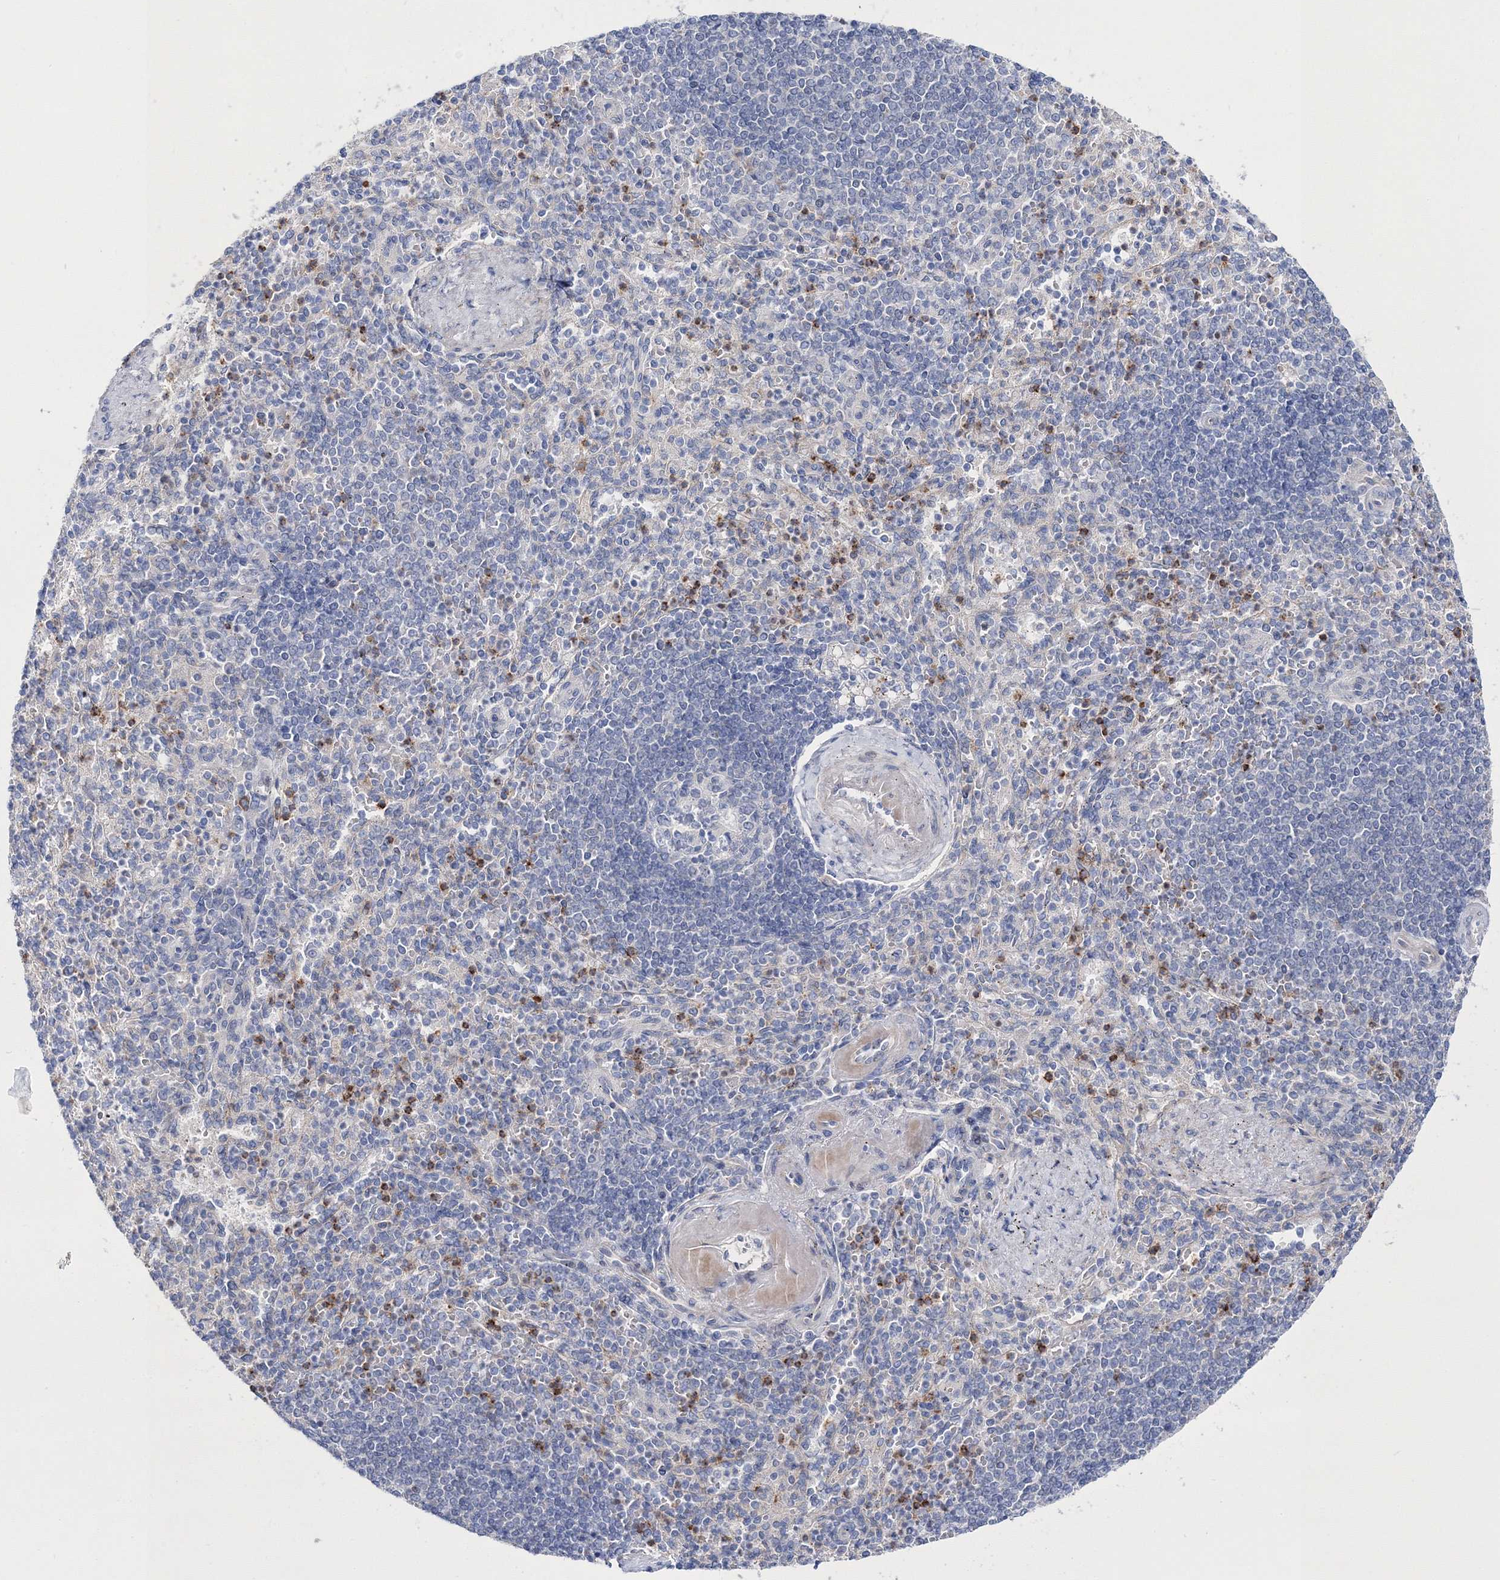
{"staining": {"intensity": "negative", "quantity": "none", "location": "none"}, "tissue": "spleen", "cell_type": "Cells in red pulp", "image_type": "normal", "snomed": [{"axis": "morphology", "description": "Normal tissue, NOS"}, {"axis": "topography", "description": "Spleen"}], "caption": "The IHC micrograph has no significant staining in cells in red pulp of spleen. (Brightfield microscopy of DAB (3,3'-diaminobenzidine) immunohistochemistry (IHC) at high magnification).", "gene": "ARHGAP32", "patient": {"sex": "female", "age": 74}}